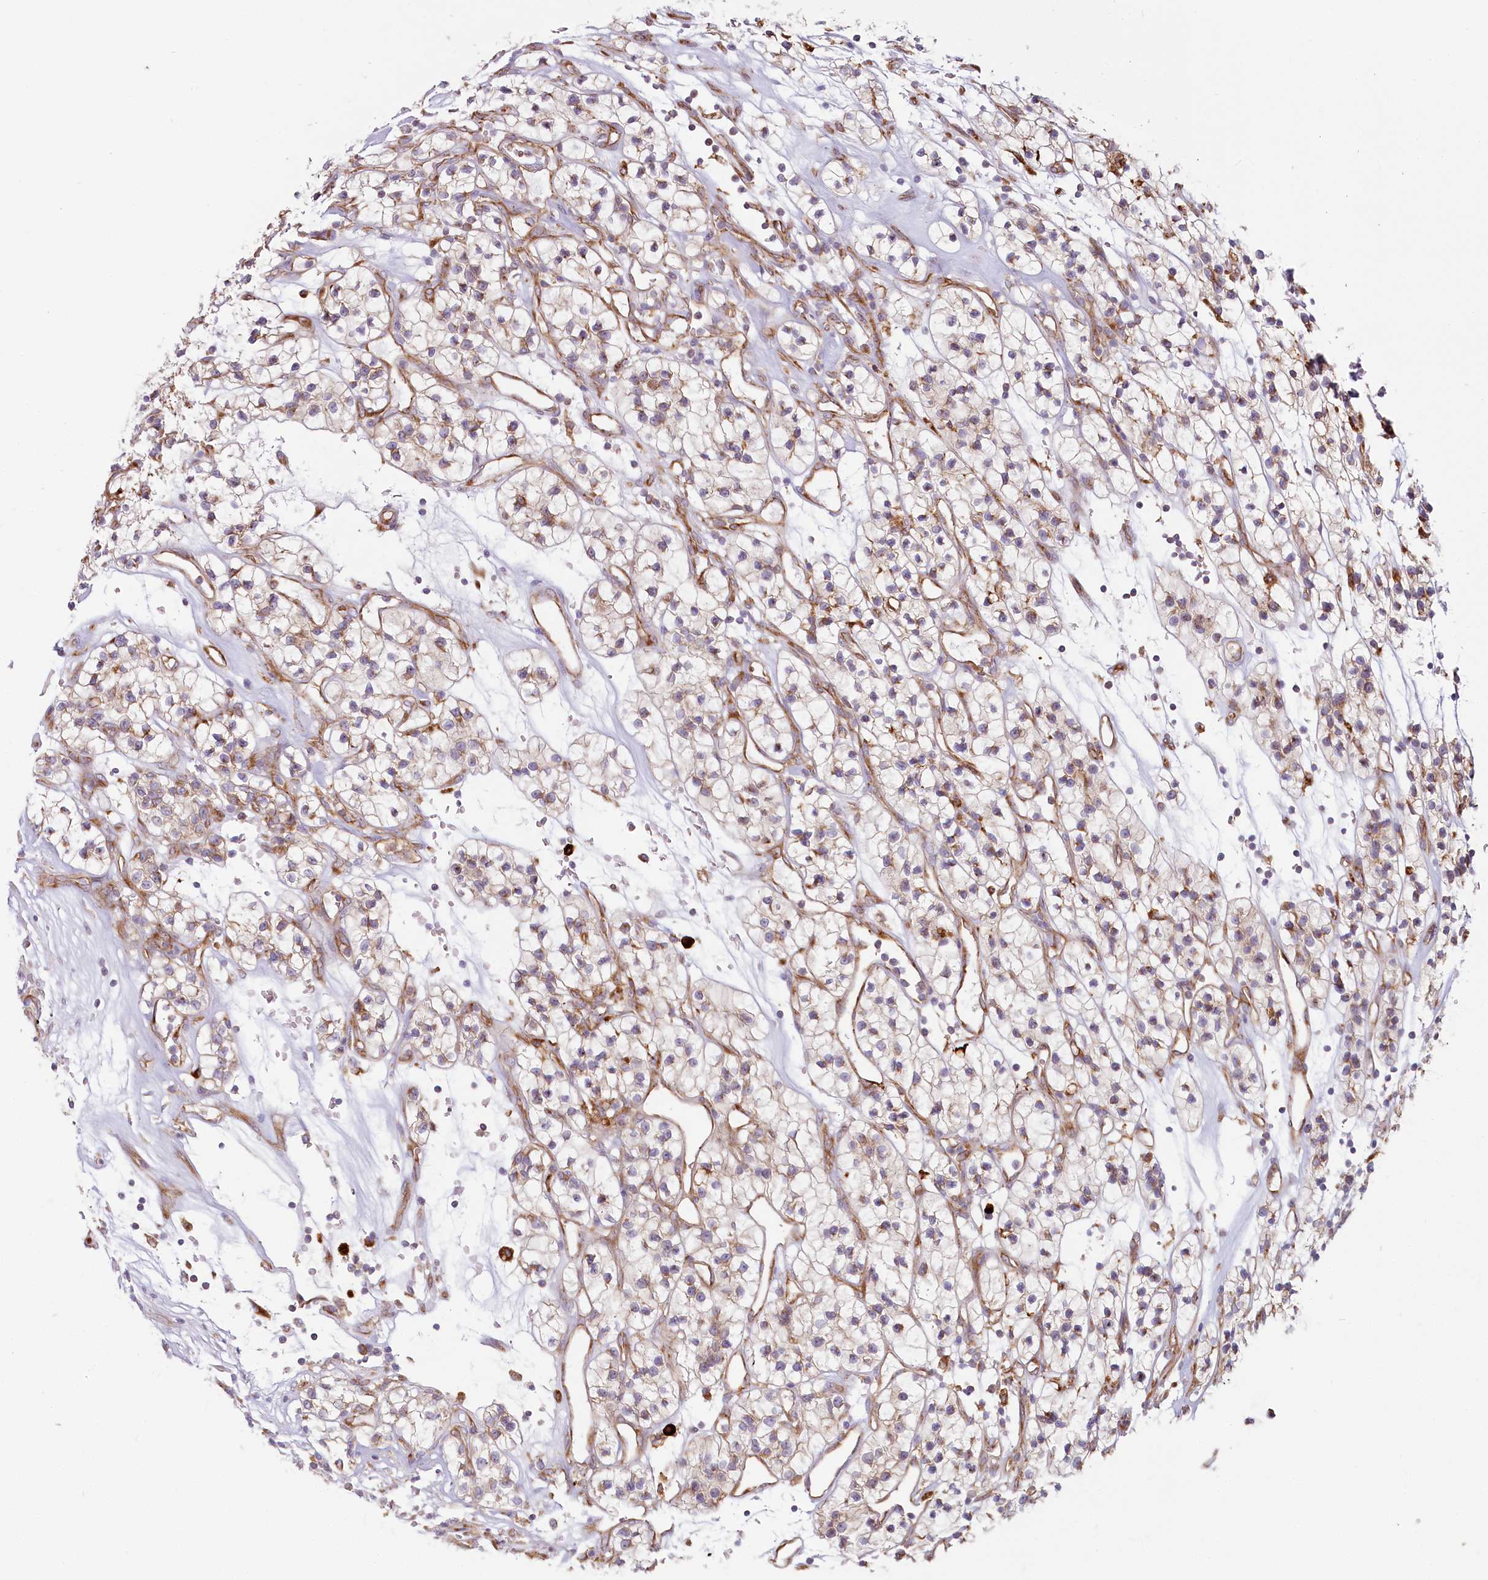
{"staining": {"intensity": "negative", "quantity": "none", "location": "none"}, "tissue": "renal cancer", "cell_type": "Tumor cells", "image_type": "cancer", "snomed": [{"axis": "morphology", "description": "Adenocarcinoma, NOS"}, {"axis": "topography", "description": "Kidney"}], "caption": "DAB immunohistochemical staining of human adenocarcinoma (renal) demonstrates no significant expression in tumor cells.", "gene": "HARS2", "patient": {"sex": "female", "age": 57}}